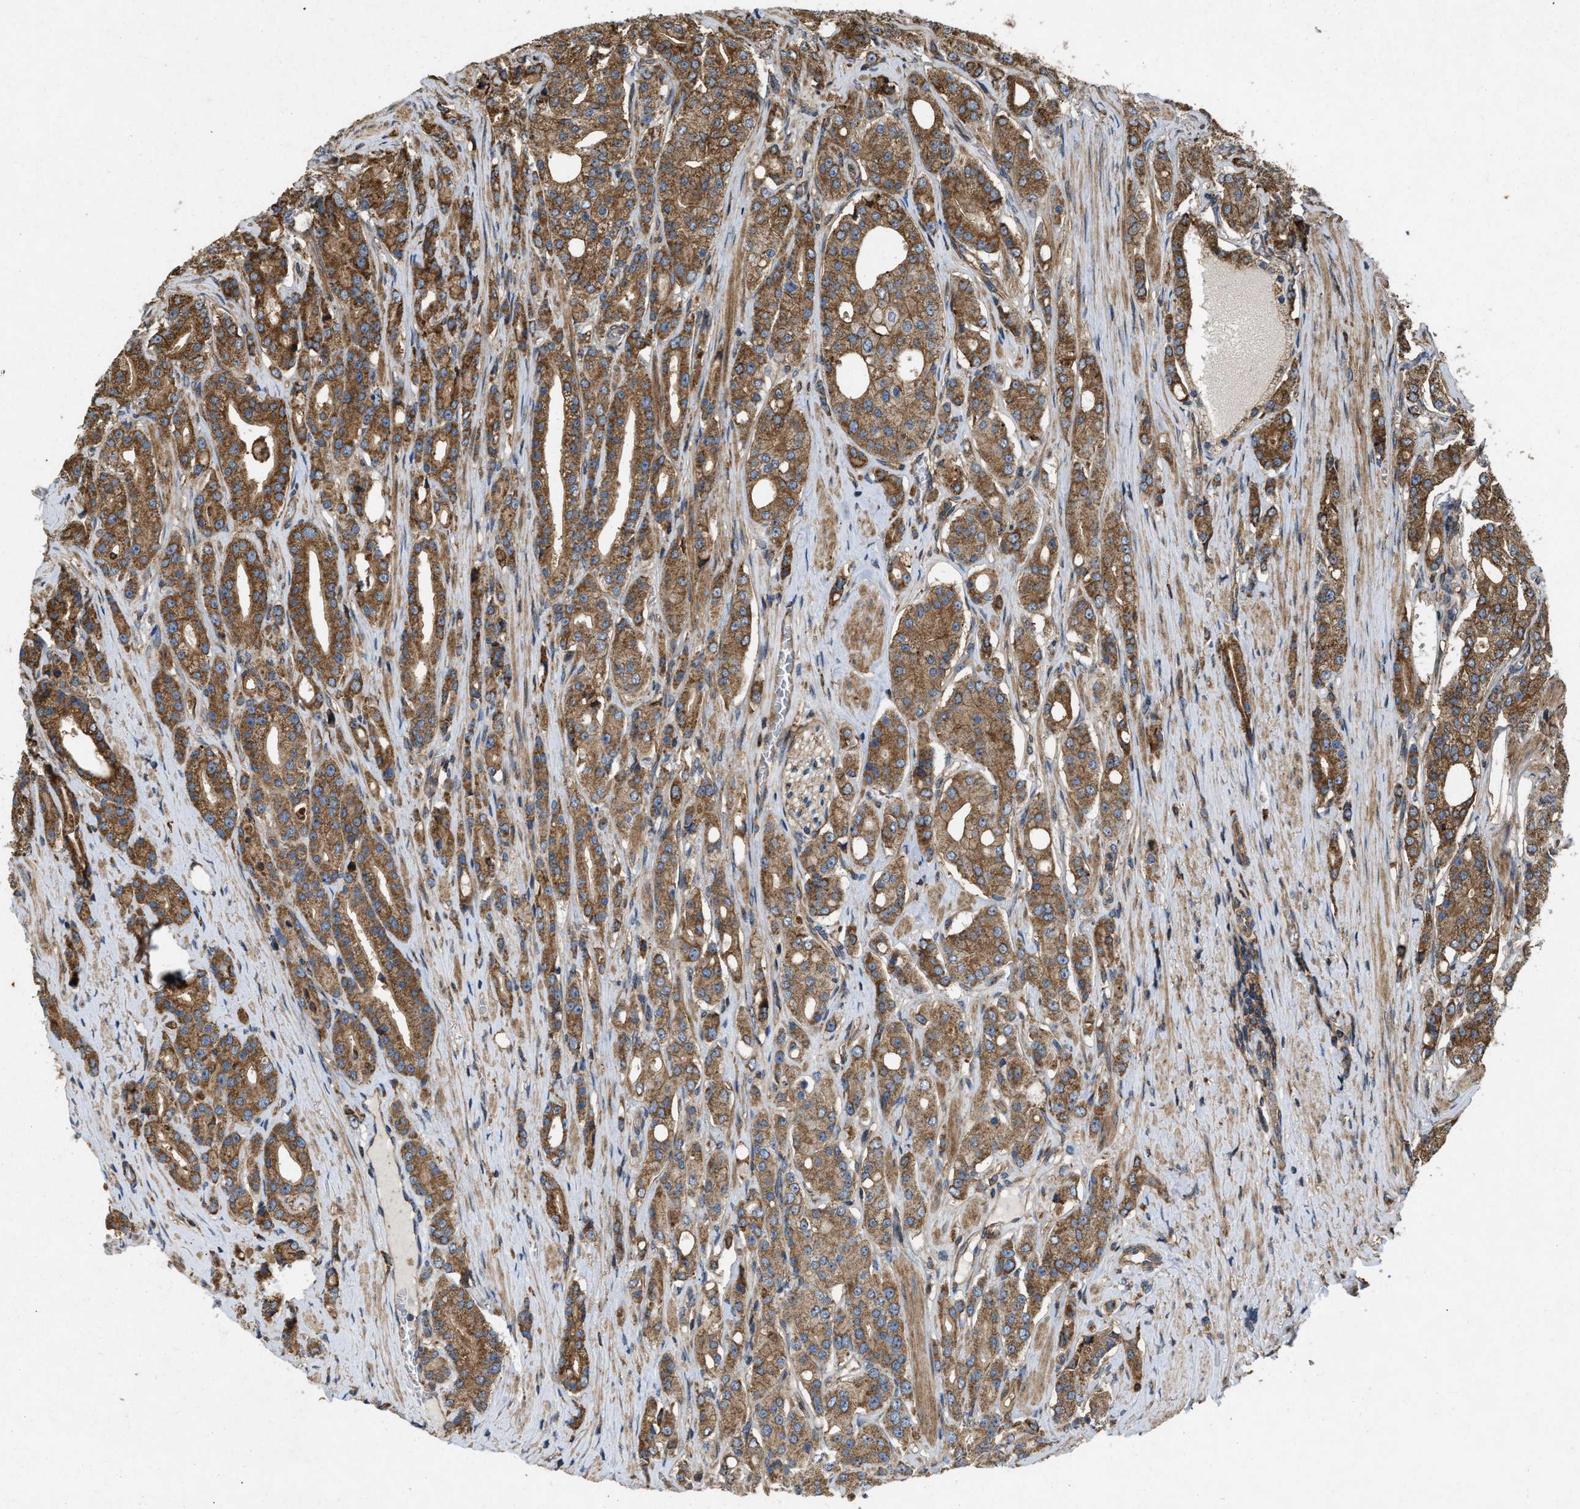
{"staining": {"intensity": "moderate", "quantity": ">75%", "location": "cytoplasmic/membranous"}, "tissue": "prostate cancer", "cell_type": "Tumor cells", "image_type": "cancer", "snomed": [{"axis": "morphology", "description": "Adenocarcinoma, High grade"}, {"axis": "topography", "description": "Prostate"}], "caption": "Immunohistochemistry (IHC) (DAB) staining of human prostate high-grade adenocarcinoma demonstrates moderate cytoplasmic/membranous protein staining in approximately >75% of tumor cells. Nuclei are stained in blue.", "gene": "GNB4", "patient": {"sex": "male", "age": 71}}